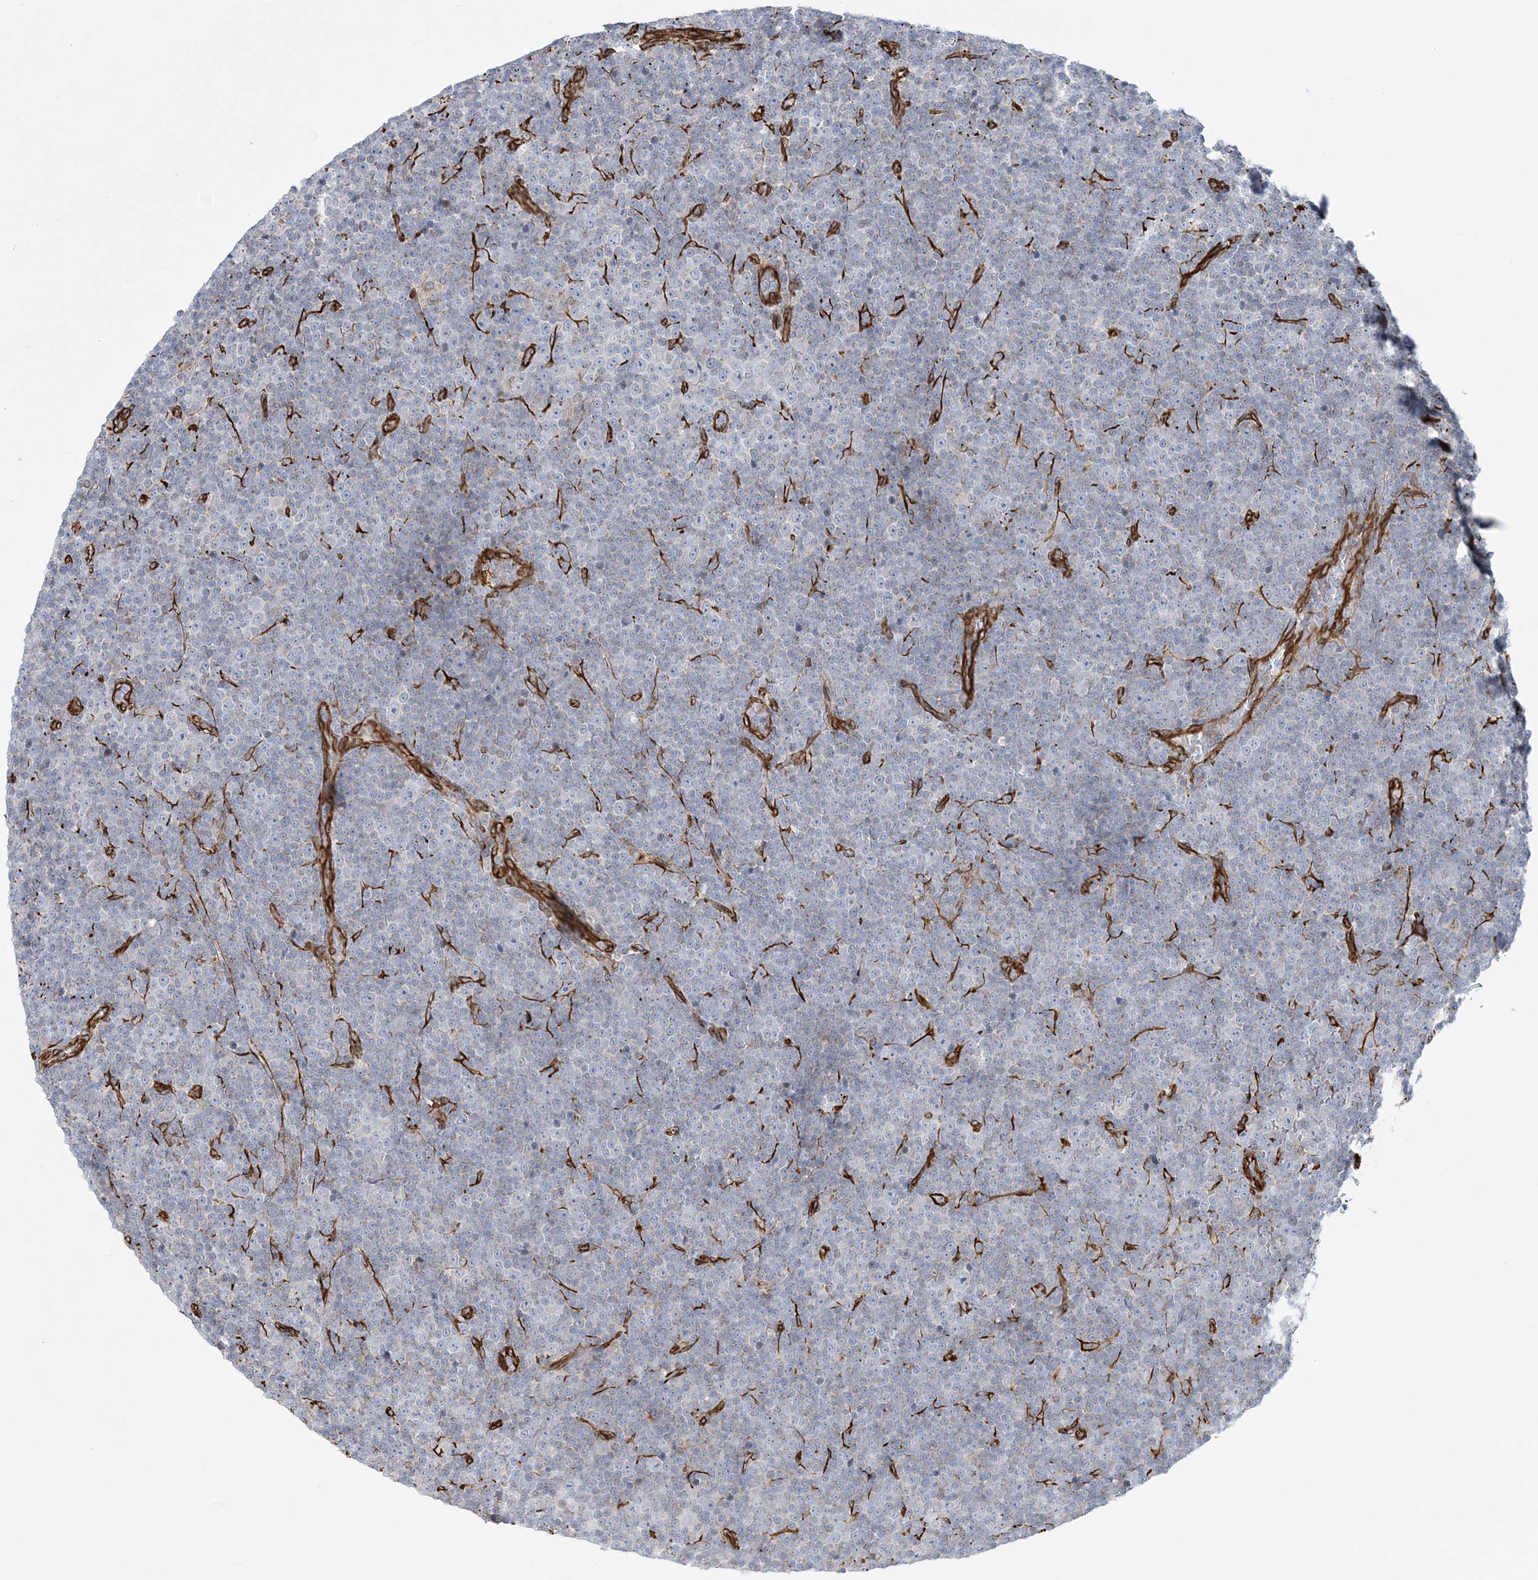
{"staining": {"intensity": "negative", "quantity": "none", "location": "none"}, "tissue": "lymphoma", "cell_type": "Tumor cells", "image_type": "cancer", "snomed": [{"axis": "morphology", "description": "Malignant lymphoma, non-Hodgkin's type, Low grade"}, {"axis": "topography", "description": "Lymph node"}], "caption": "DAB immunohistochemical staining of malignant lymphoma, non-Hodgkin's type (low-grade) demonstrates no significant staining in tumor cells. (Immunohistochemistry (ihc), brightfield microscopy, high magnification).", "gene": "SCLT1", "patient": {"sex": "female", "age": 67}}